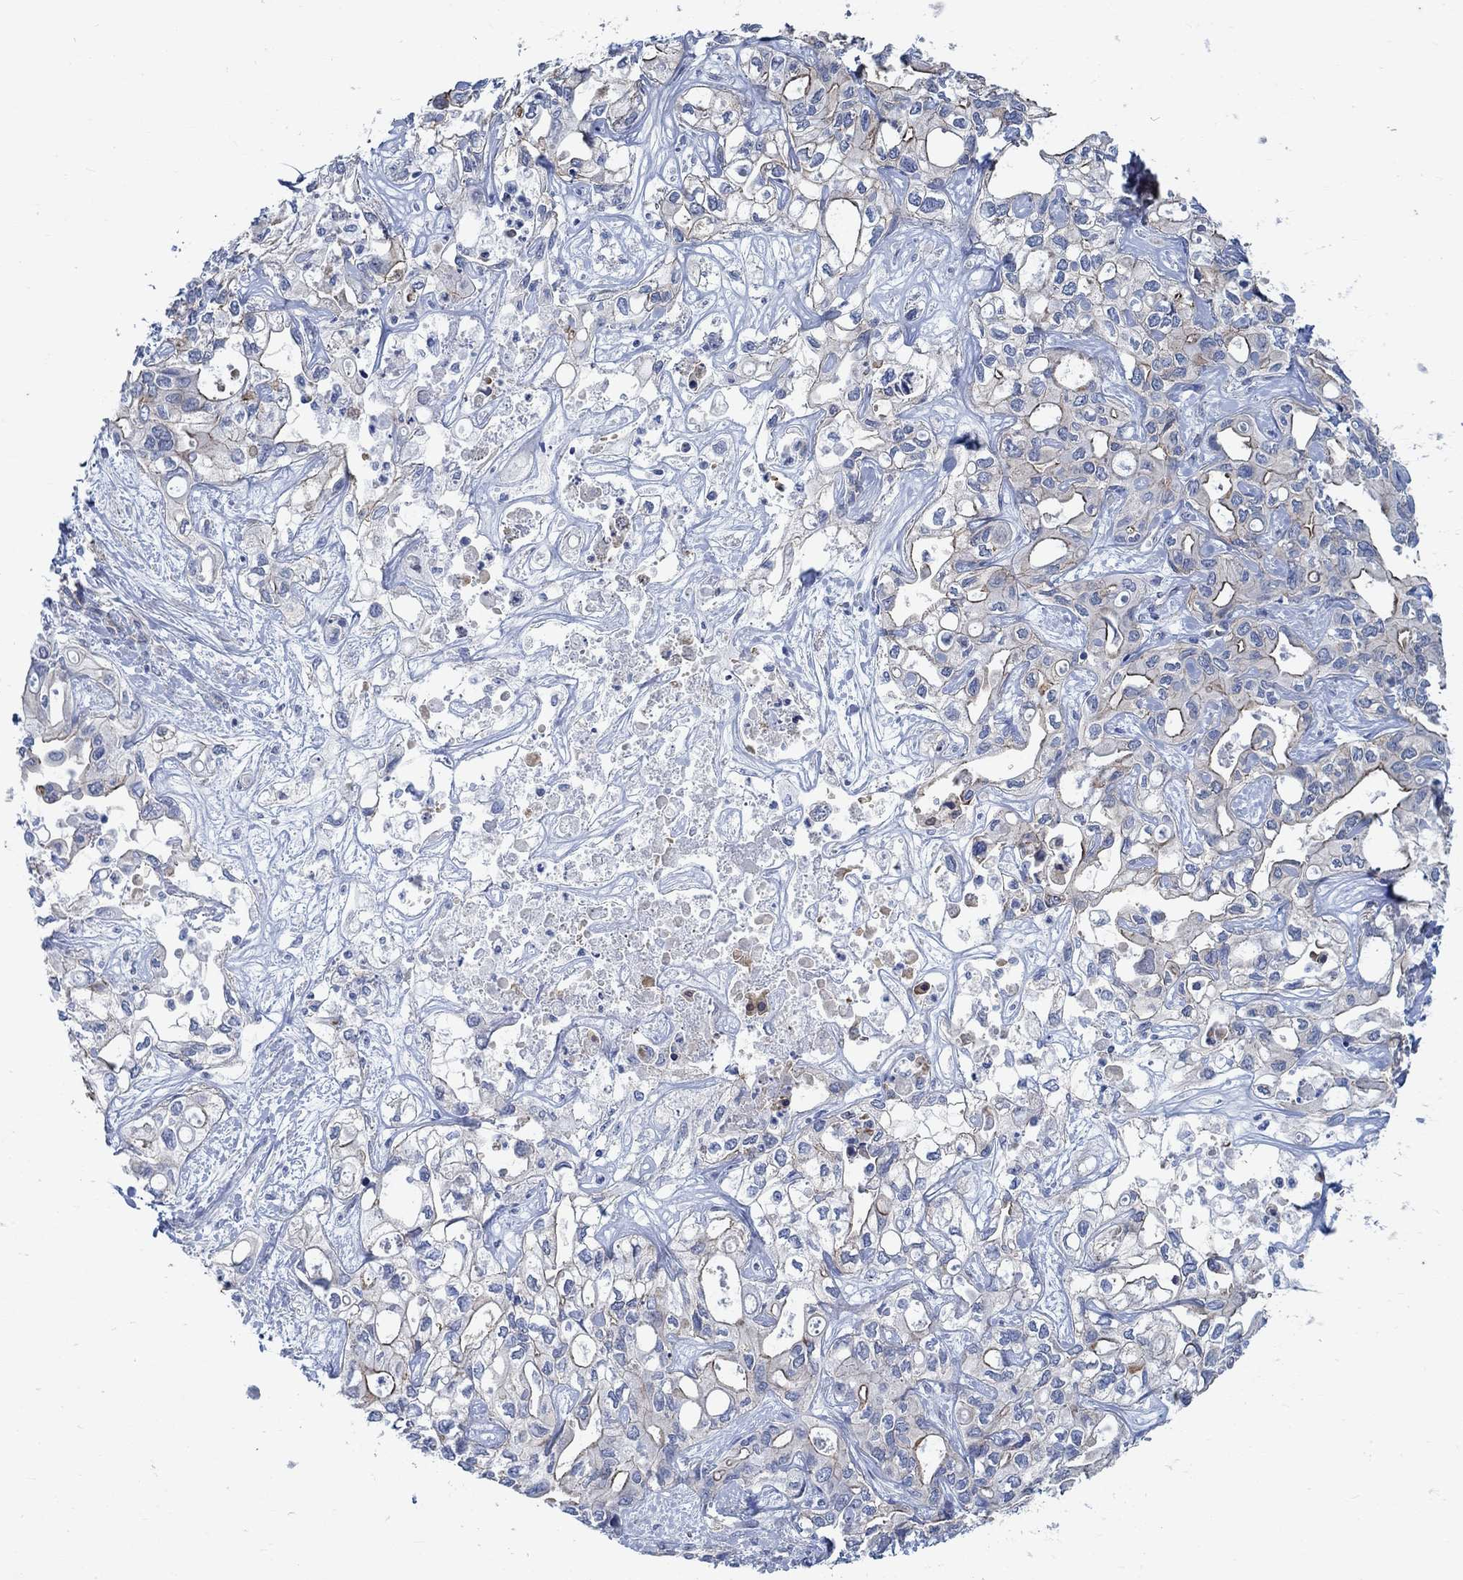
{"staining": {"intensity": "negative", "quantity": "none", "location": "none"}, "tissue": "liver cancer", "cell_type": "Tumor cells", "image_type": "cancer", "snomed": [{"axis": "morphology", "description": "Cholangiocarcinoma"}, {"axis": "topography", "description": "Liver"}], "caption": "This histopathology image is of liver cholangiocarcinoma stained with immunohistochemistry to label a protein in brown with the nuclei are counter-stained blue. There is no staining in tumor cells.", "gene": "TMEM198", "patient": {"sex": "female", "age": 64}}